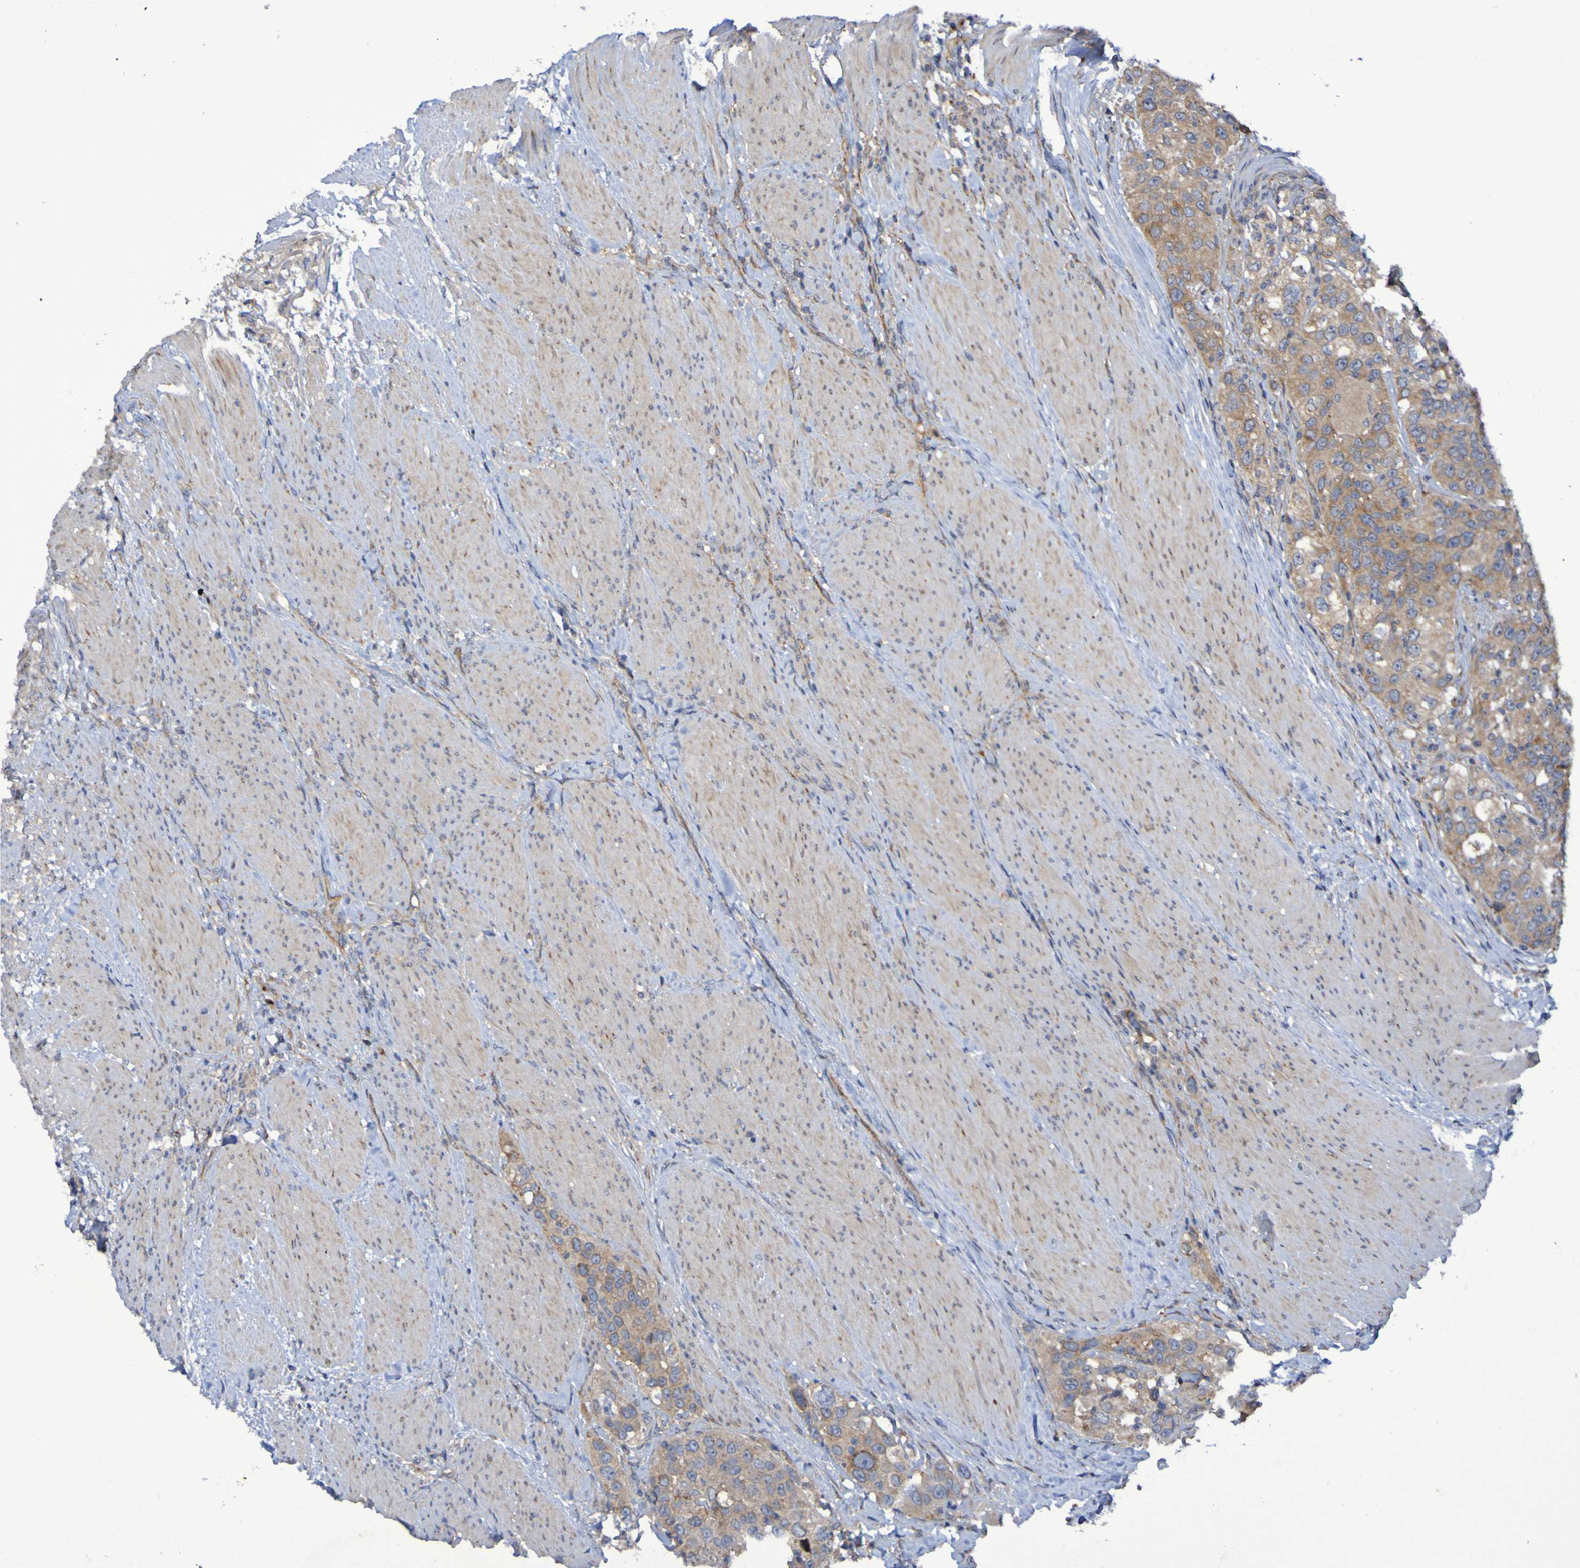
{"staining": {"intensity": "moderate", "quantity": ">75%", "location": "cytoplasmic/membranous"}, "tissue": "urothelial cancer", "cell_type": "Tumor cells", "image_type": "cancer", "snomed": [{"axis": "morphology", "description": "Urothelial carcinoma, High grade"}, {"axis": "topography", "description": "Urinary bladder"}], "caption": "Immunohistochemical staining of human urothelial carcinoma (high-grade) reveals moderate cytoplasmic/membranous protein staining in approximately >75% of tumor cells.", "gene": "LMBRD2", "patient": {"sex": "female", "age": 80}}